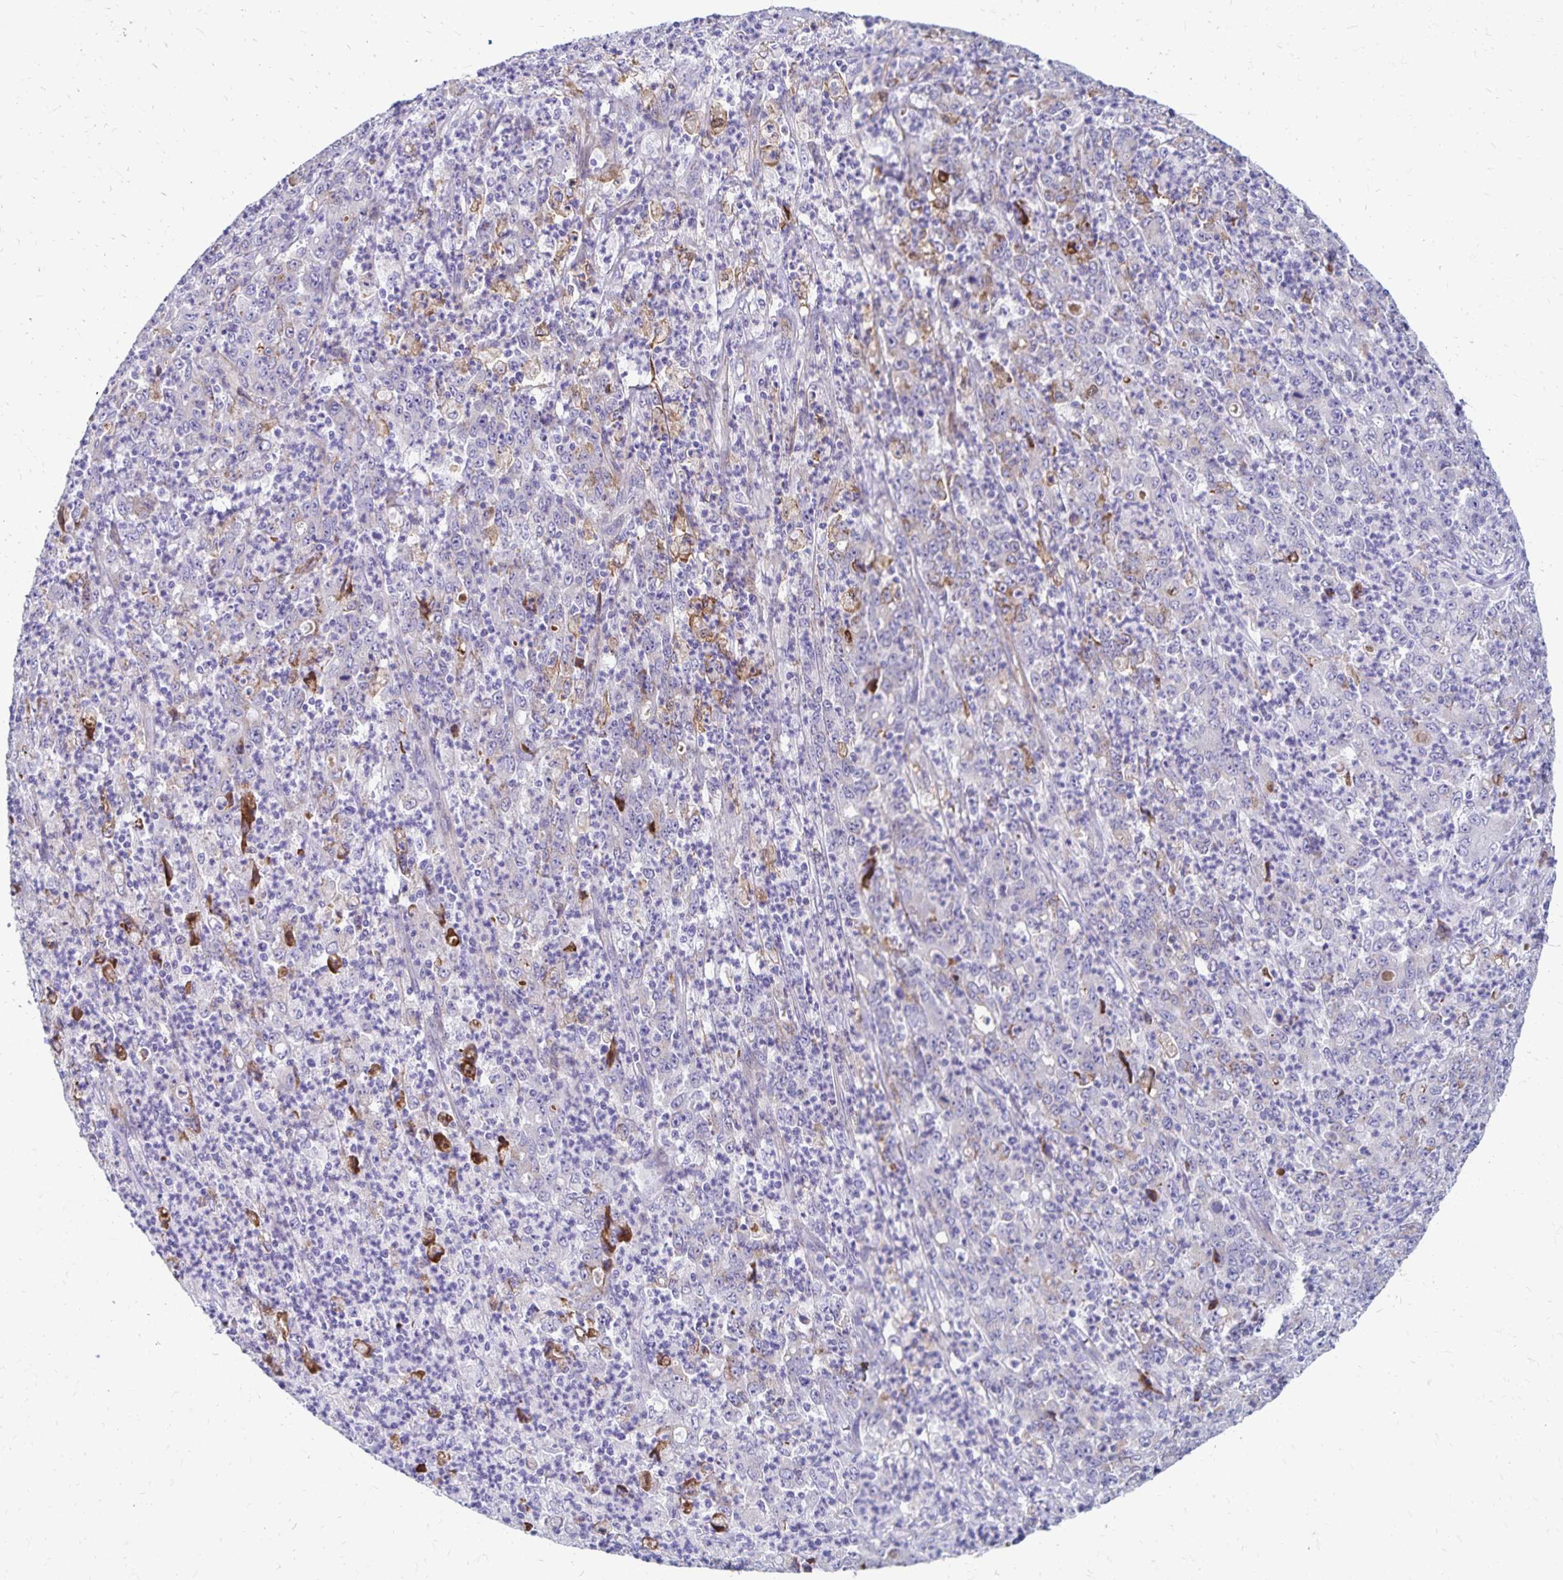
{"staining": {"intensity": "negative", "quantity": "none", "location": "none"}, "tissue": "stomach cancer", "cell_type": "Tumor cells", "image_type": "cancer", "snomed": [{"axis": "morphology", "description": "Adenocarcinoma, NOS"}, {"axis": "topography", "description": "Stomach, lower"}], "caption": "An IHC image of adenocarcinoma (stomach) is shown. There is no staining in tumor cells of adenocarcinoma (stomach).", "gene": "NECAP1", "patient": {"sex": "female", "age": 71}}